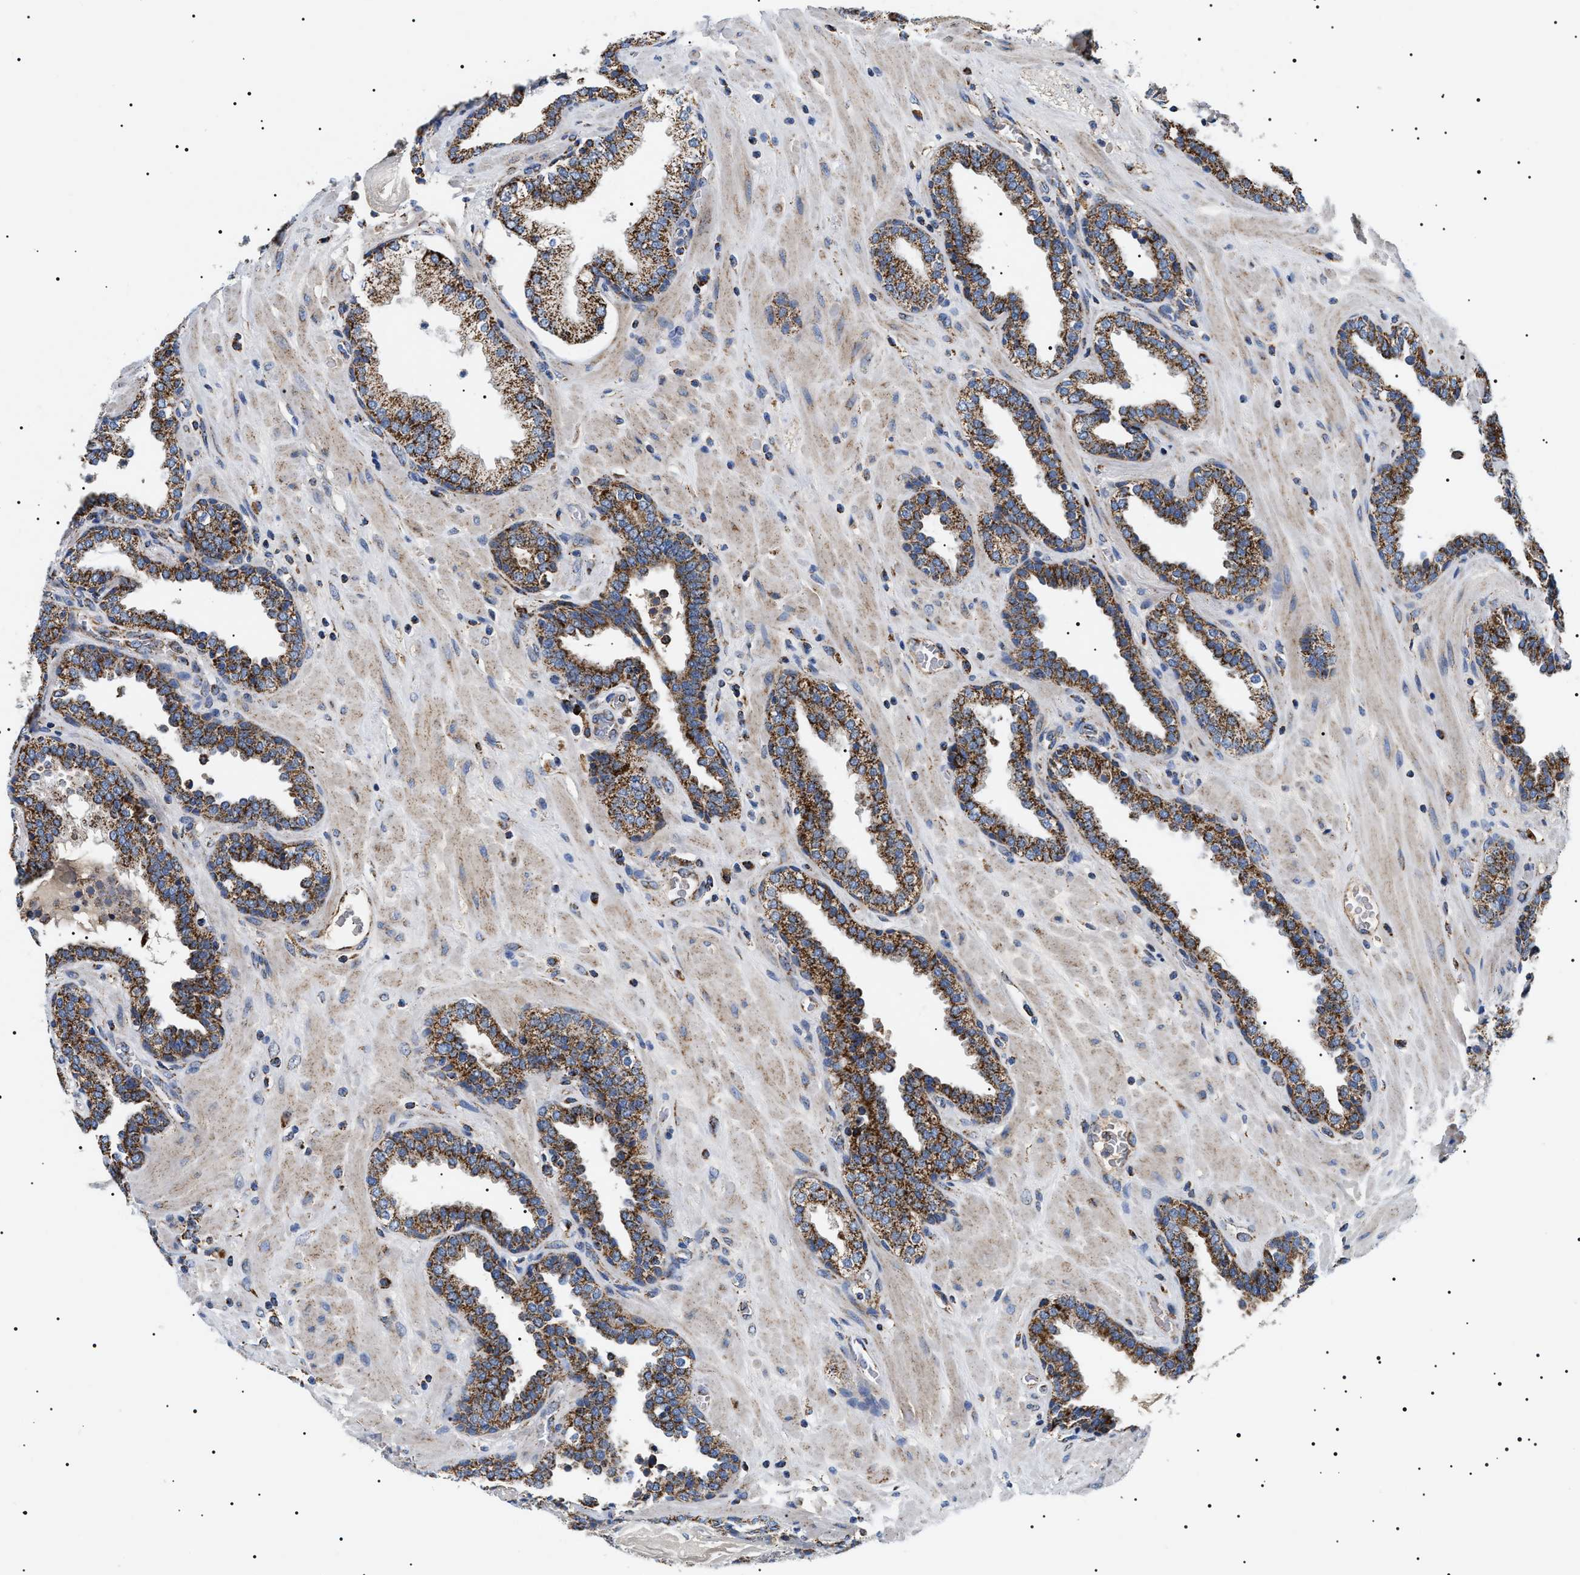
{"staining": {"intensity": "strong", "quantity": ">75%", "location": "cytoplasmic/membranous"}, "tissue": "prostate", "cell_type": "Glandular cells", "image_type": "normal", "snomed": [{"axis": "morphology", "description": "Normal tissue, NOS"}, {"axis": "topography", "description": "Prostate"}], "caption": "Immunohistochemical staining of unremarkable prostate demonstrates >75% levels of strong cytoplasmic/membranous protein positivity in approximately >75% of glandular cells.", "gene": "OXSM", "patient": {"sex": "male", "age": 51}}